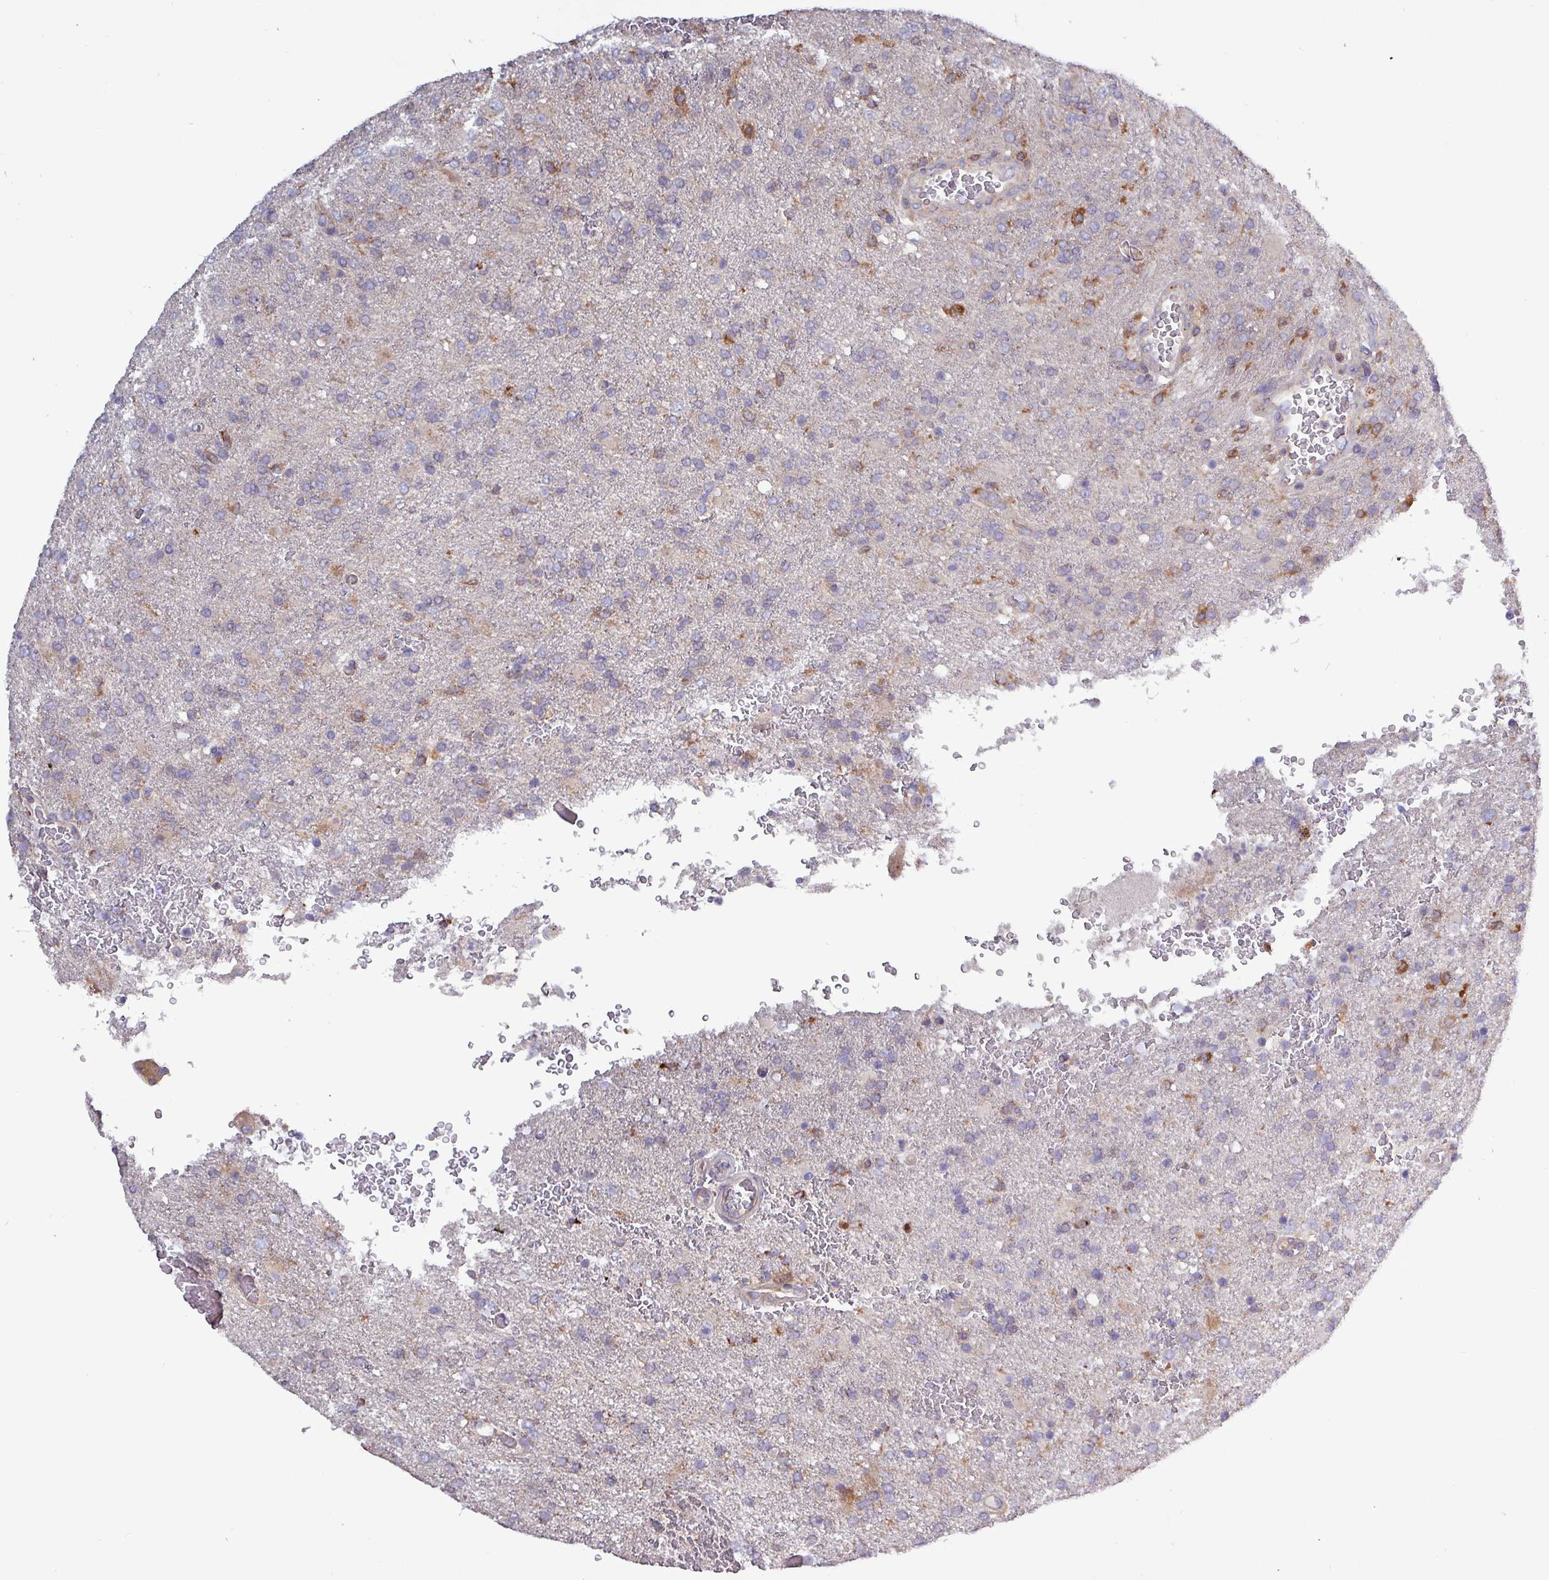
{"staining": {"intensity": "weak", "quantity": "<25%", "location": "cytoplasmic/membranous"}, "tissue": "glioma", "cell_type": "Tumor cells", "image_type": "cancer", "snomed": [{"axis": "morphology", "description": "Glioma, malignant, High grade"}, {"axis": "topography", "description": "Brain"}], "caption": "Tumor cells show no significant protein staining in high-grade glioma (malignant).", "gene": "PLIN2", "patient": {"sex": "female", "age": 74}}